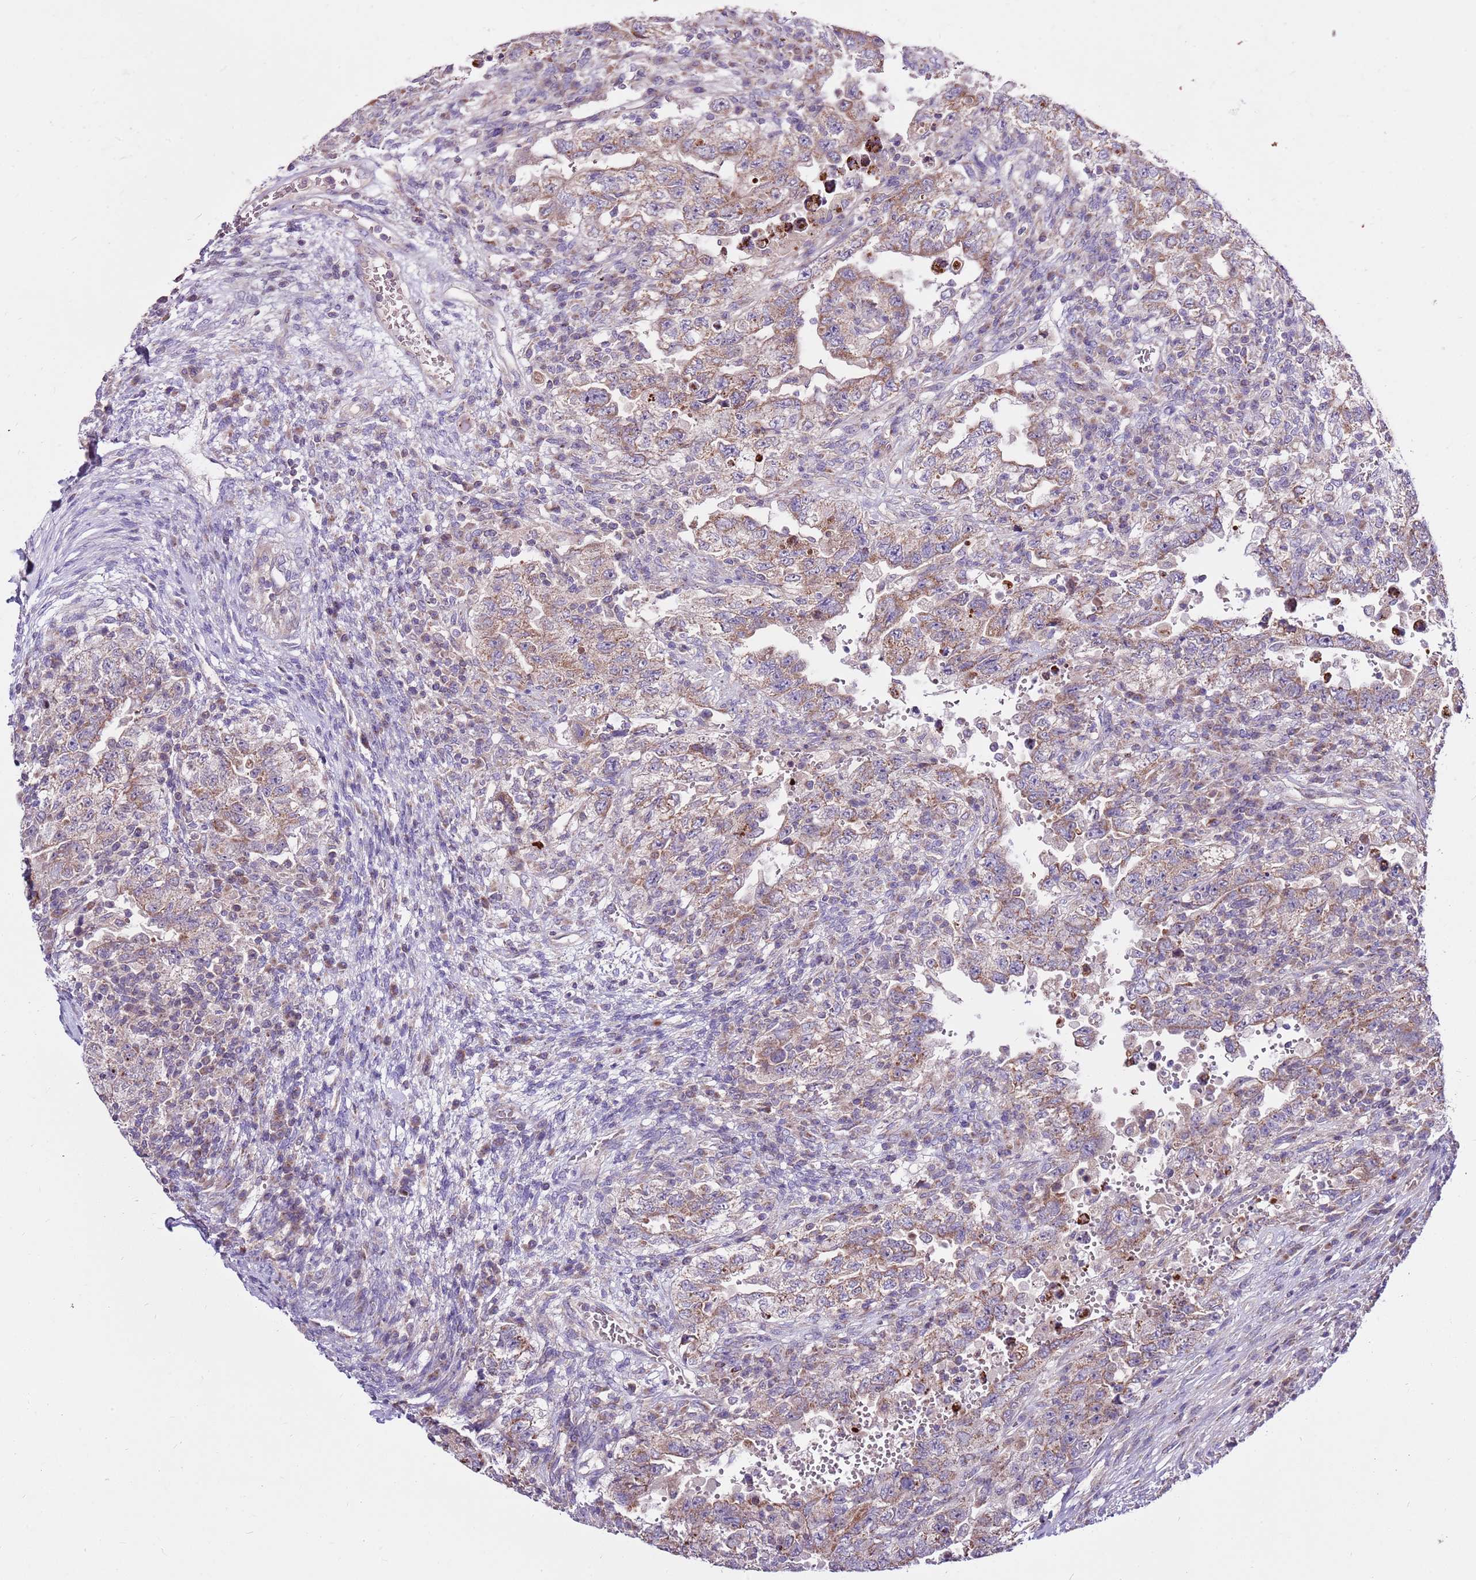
{"staining": {"intensity": "moderate", "quantity": ">75%", "location": "cytoplasmic/membranous"}, "tissue": "testis cancer", "cell_type": "Tumor cells", "image_type": "cancer", "snomed": [{"axis": "morphology", "description": "Carcinoma, Embryonal, NOS"}, {"axis": "topography", "description": "Testis"}], "caption": "Immunohistochemical staining of testis cancer displays moderate cytoplasmic/membranous protein expression in about >75% of tumor cells.", "gene": "SMG1", "patient": {"sex": "male", "age": 26}}